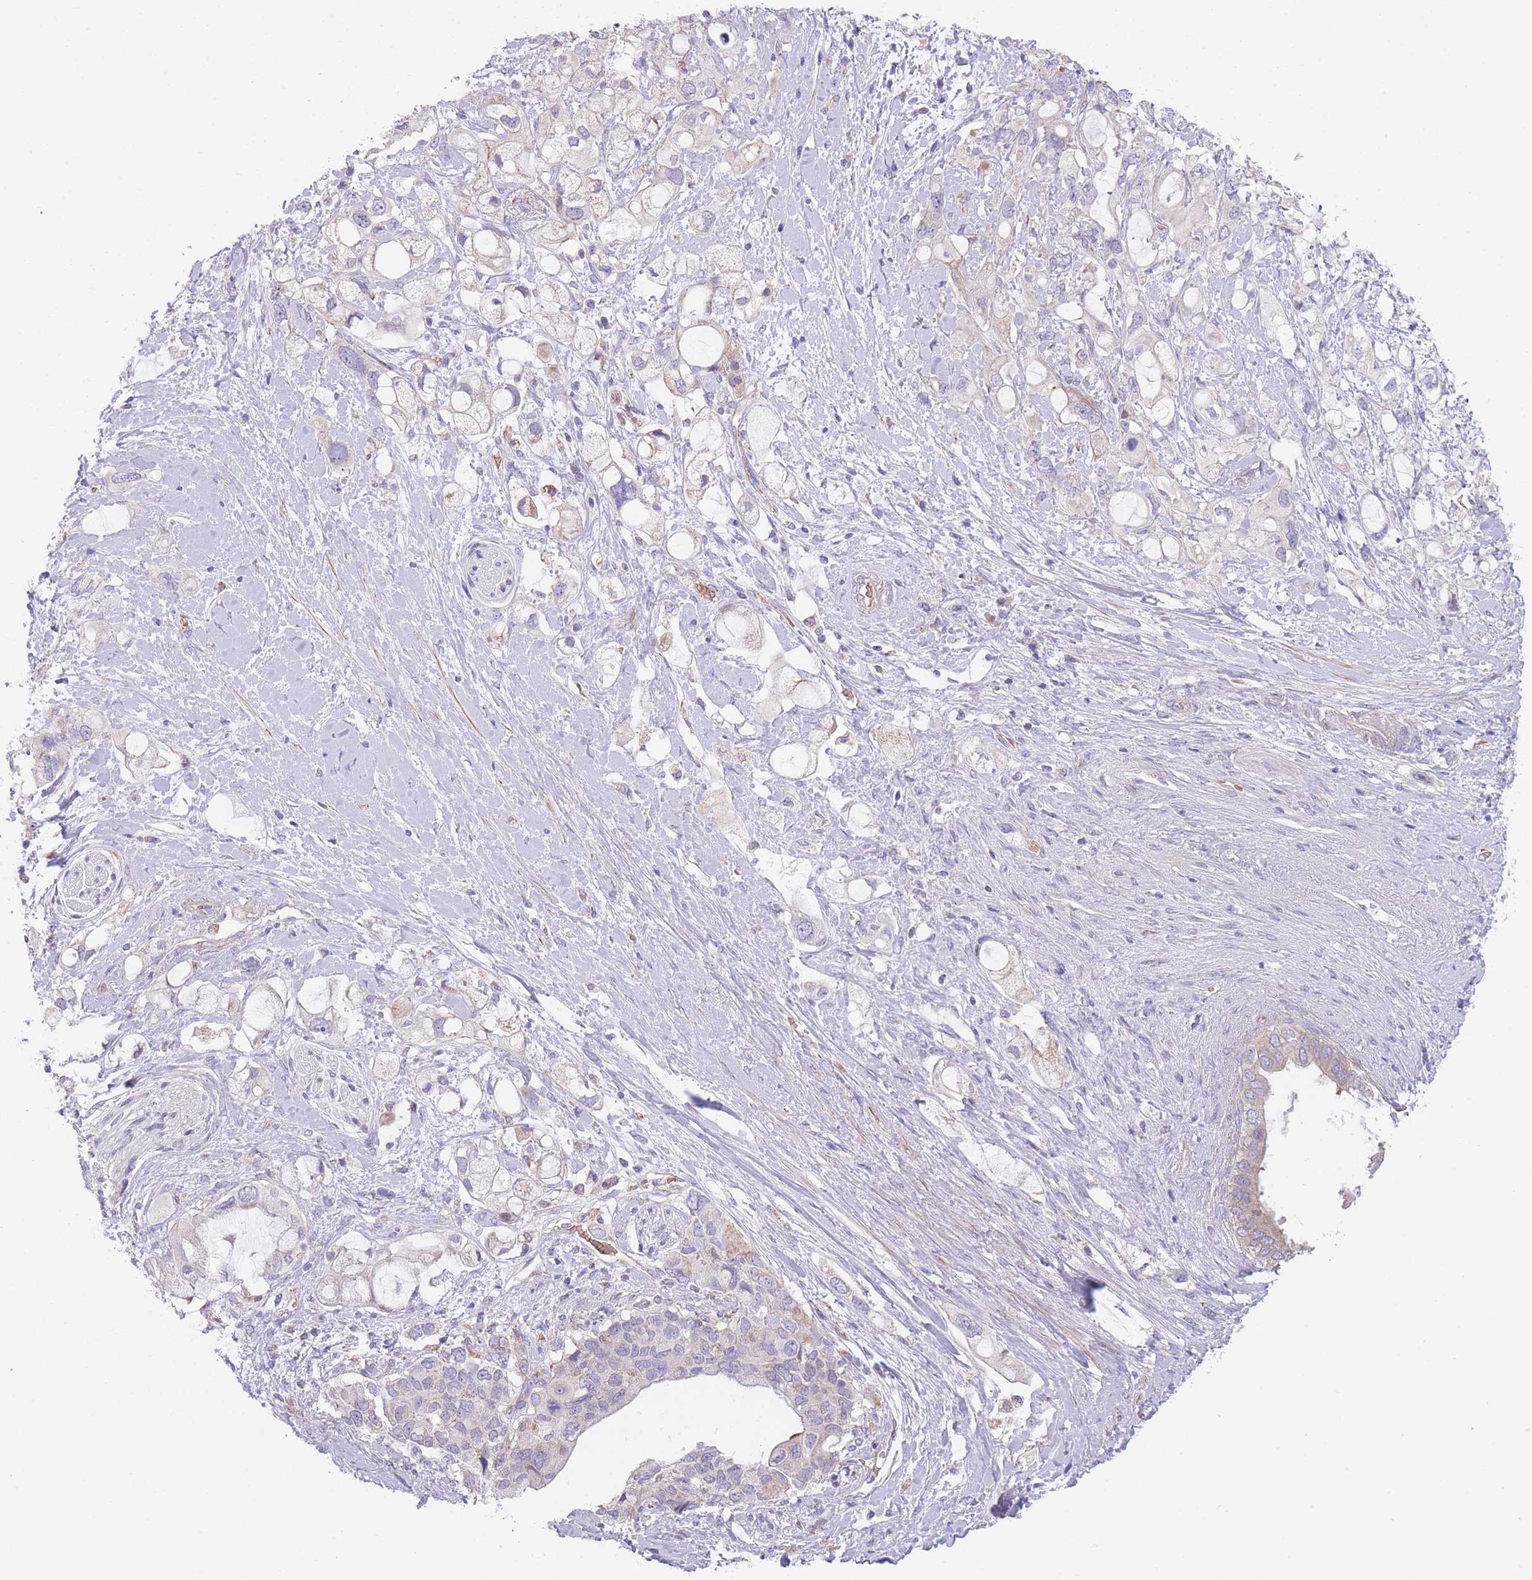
{"staining": {"intensity": "negative", "quantity": "none", "location": "none"}, "tissue": "pancreatic cancer", "cell_type": "Tumor cells", "image_type": "cancer", "snomed": [{"axis": "morphology", "description": "Adenocarcinoma, NOS"}, {"axis": "topography", "description": "Pancreas"}], "caption": "Adenocarcinoma (pancreatic) was stained to show a protein in brown. There is no significant positivity in tumor cells.", "gene": "SMPD4", "patient": {"sex": "female", "age": 56}}